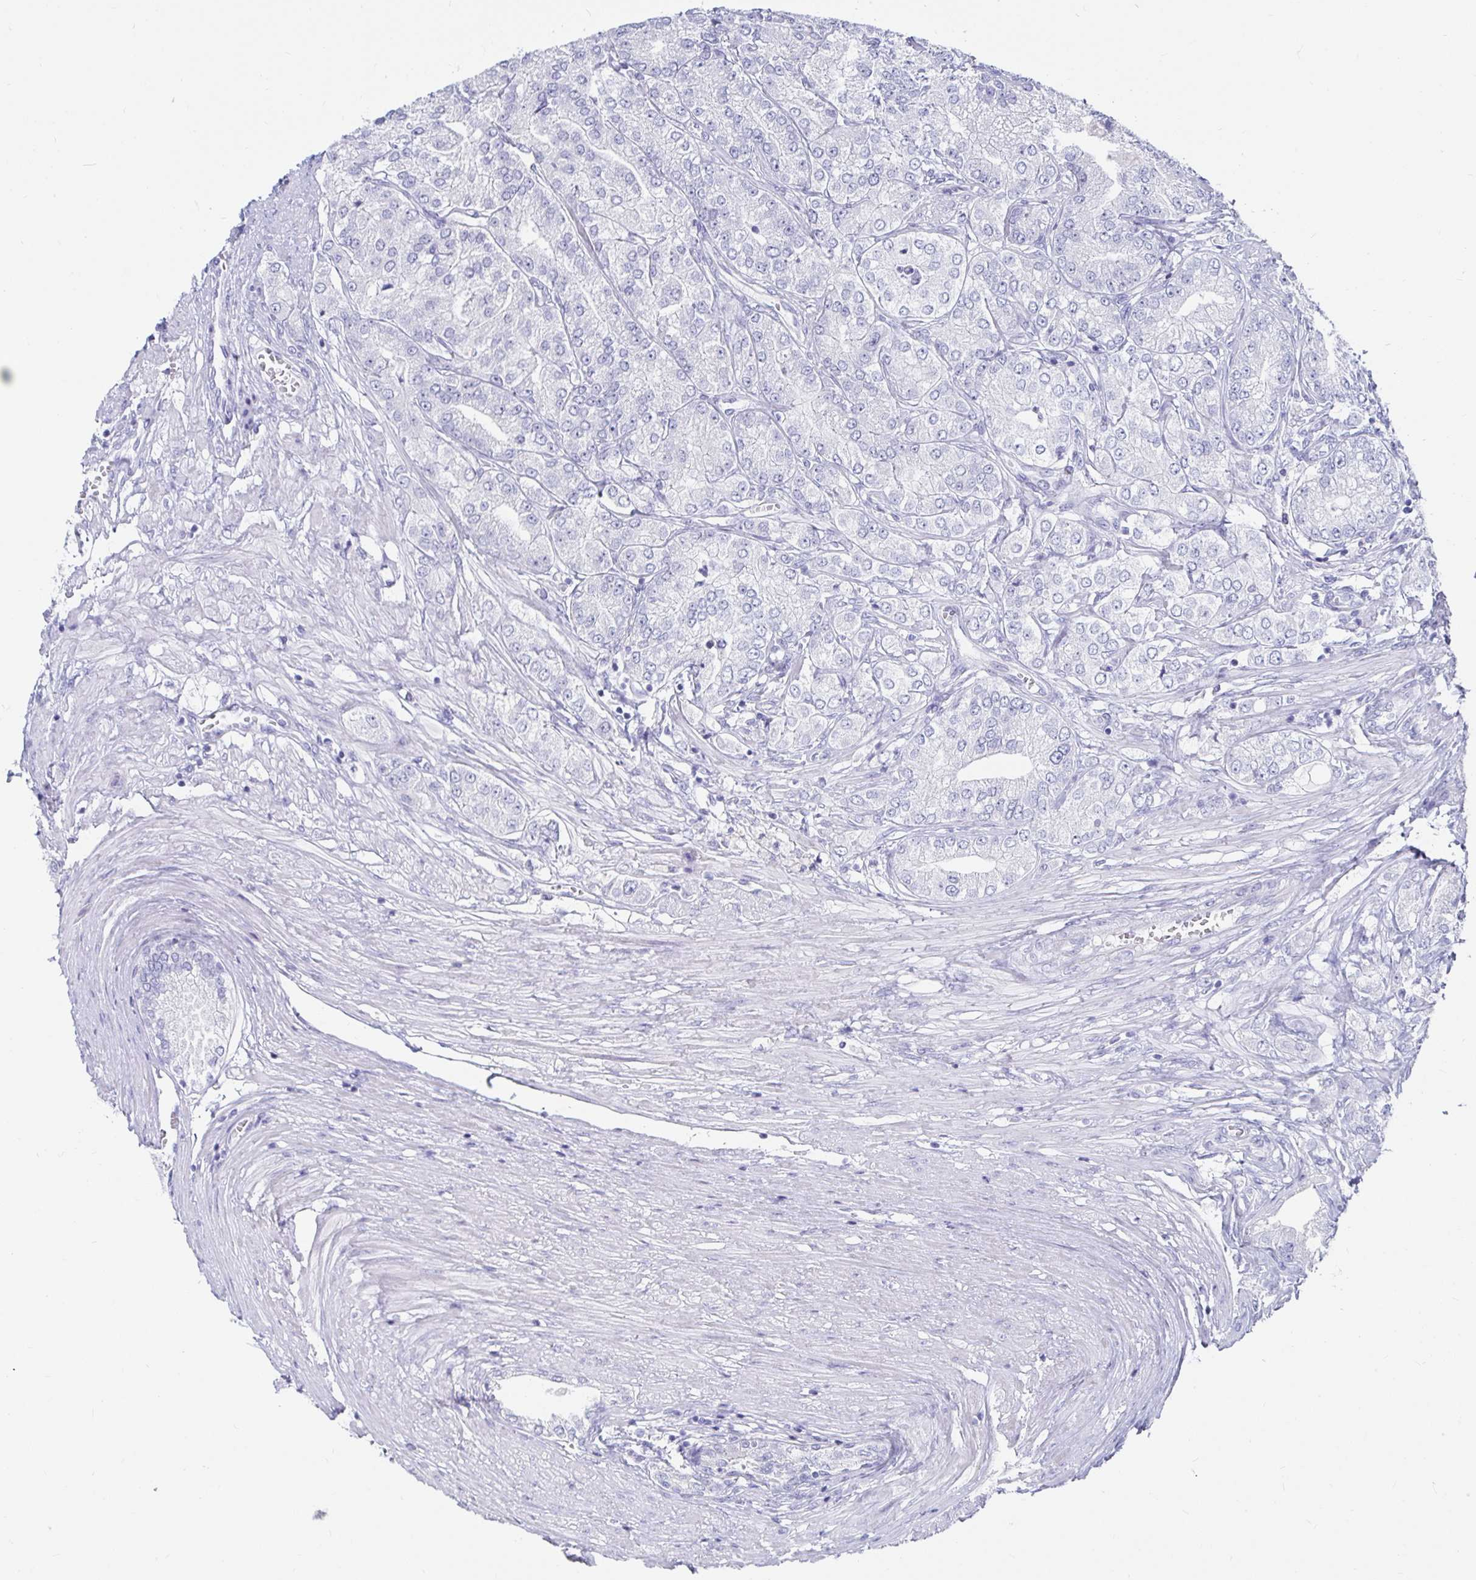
{"staining": {"intensity": "negative", "quantity": "none", "location": "none"}, "tissue": "prostate cancer", "cell_type": "Tumor cells", "image_type": "cancer", "snomed": [{"axis": "morphology", "description": "Adenocarcinoma, High grade"}, {"axis": "topography", "description": "Prostate"}], "caption": "Prostate cancer (high-grade adenocarcinoma) stained for a protein using immunohistochemistry exhibits no expression tumor cells.", "gene": "CA9", "patient": {"sex": "male", "age": 61}}